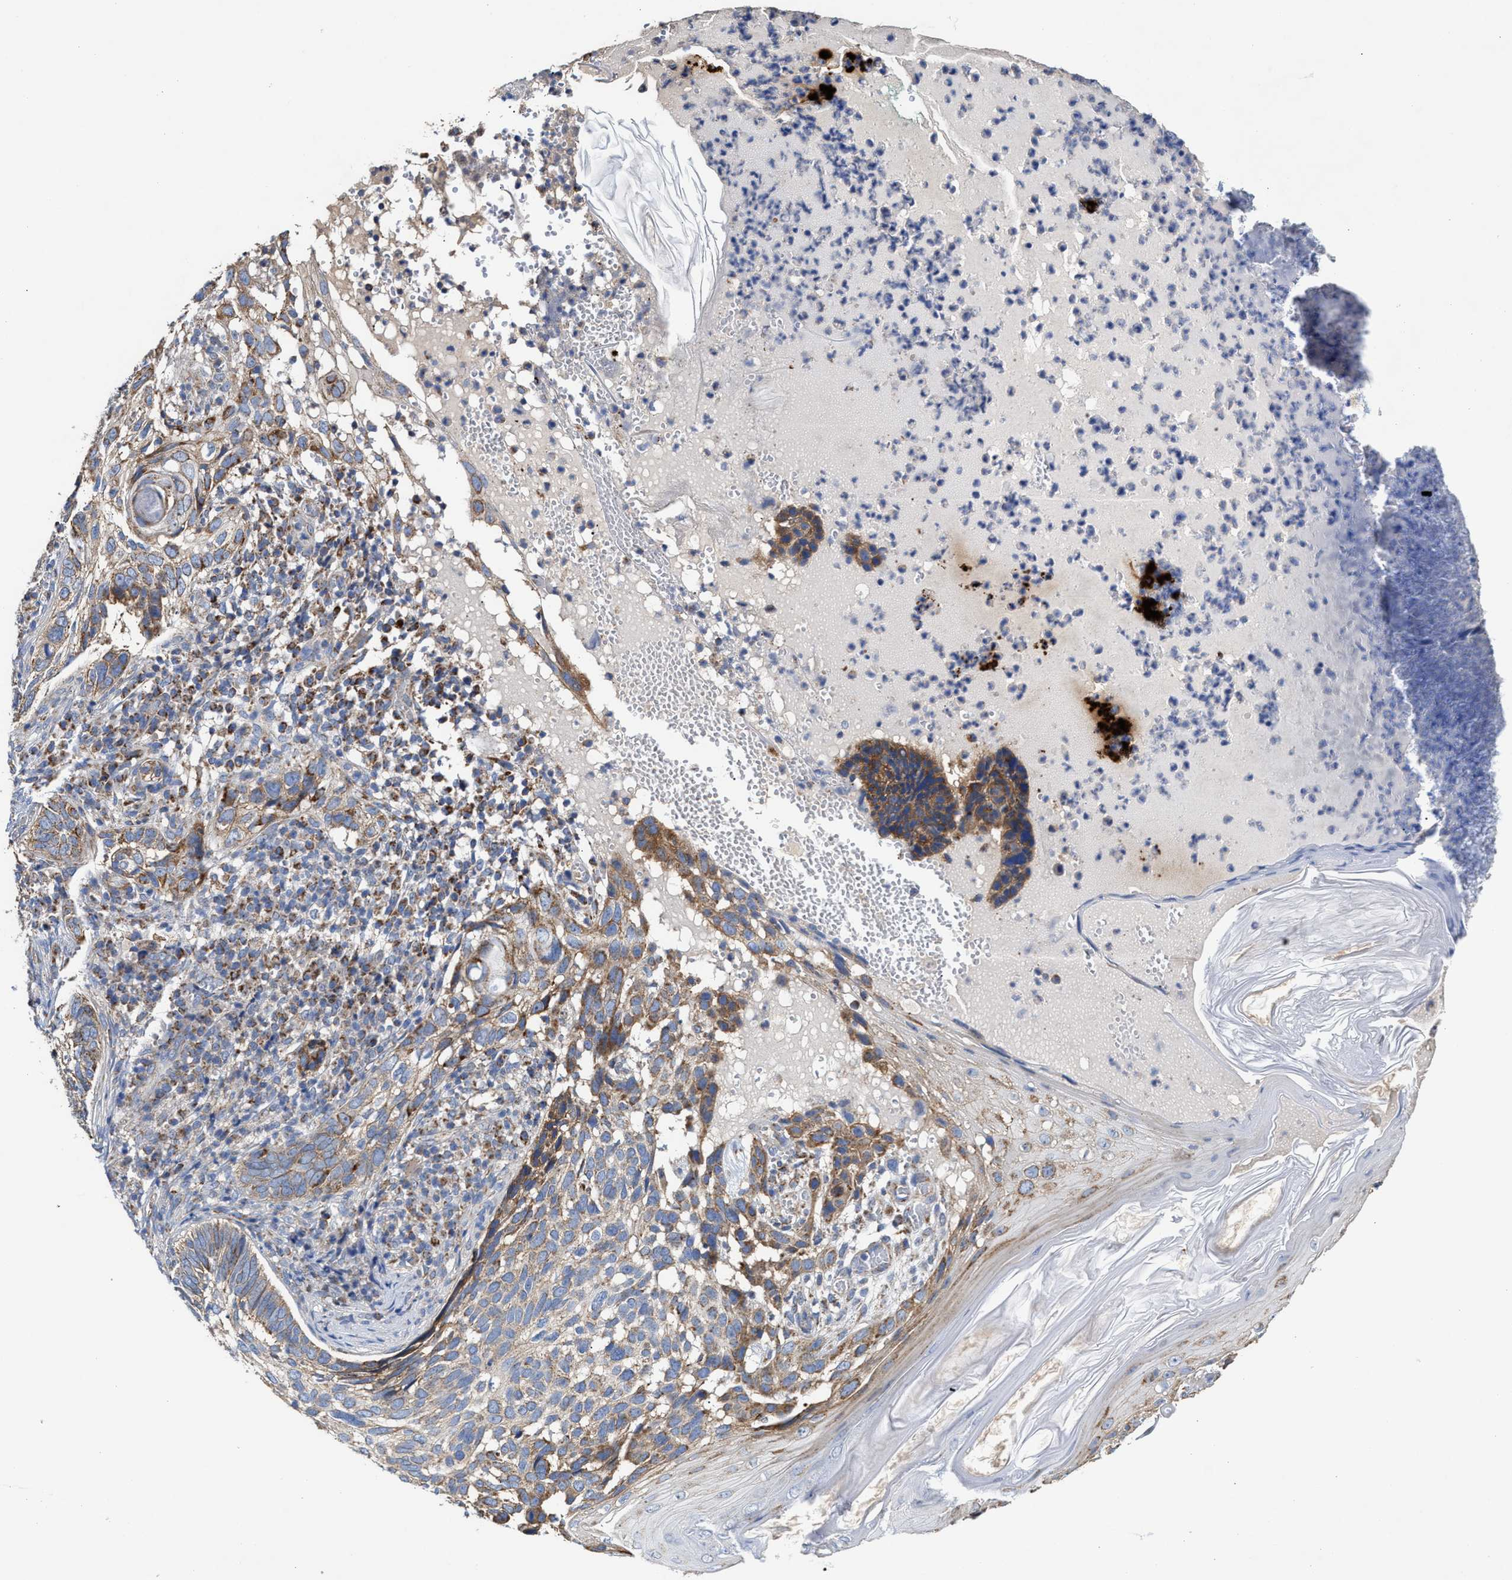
{"staining": {"intensity": "moderate", "quantity": "25%-75%", "location": "cytoplasmic/membranous"}, "tissue": "skin cancer", "cell_type": "Tumor cells", "image_type": "cancer", "snomed": [{"axis": "morphology", "description": "Basal cell carcinoma"}, {"axis": "topography", "description": "Skin"}], "caption": "A micrograph of skin basal cell carcinoma stained for a protein reveals moderate cytoplasmic/membranous brown staining in tumor cells.", "gene": "MECR", "patient": {"sex": "female", "age": 89}}